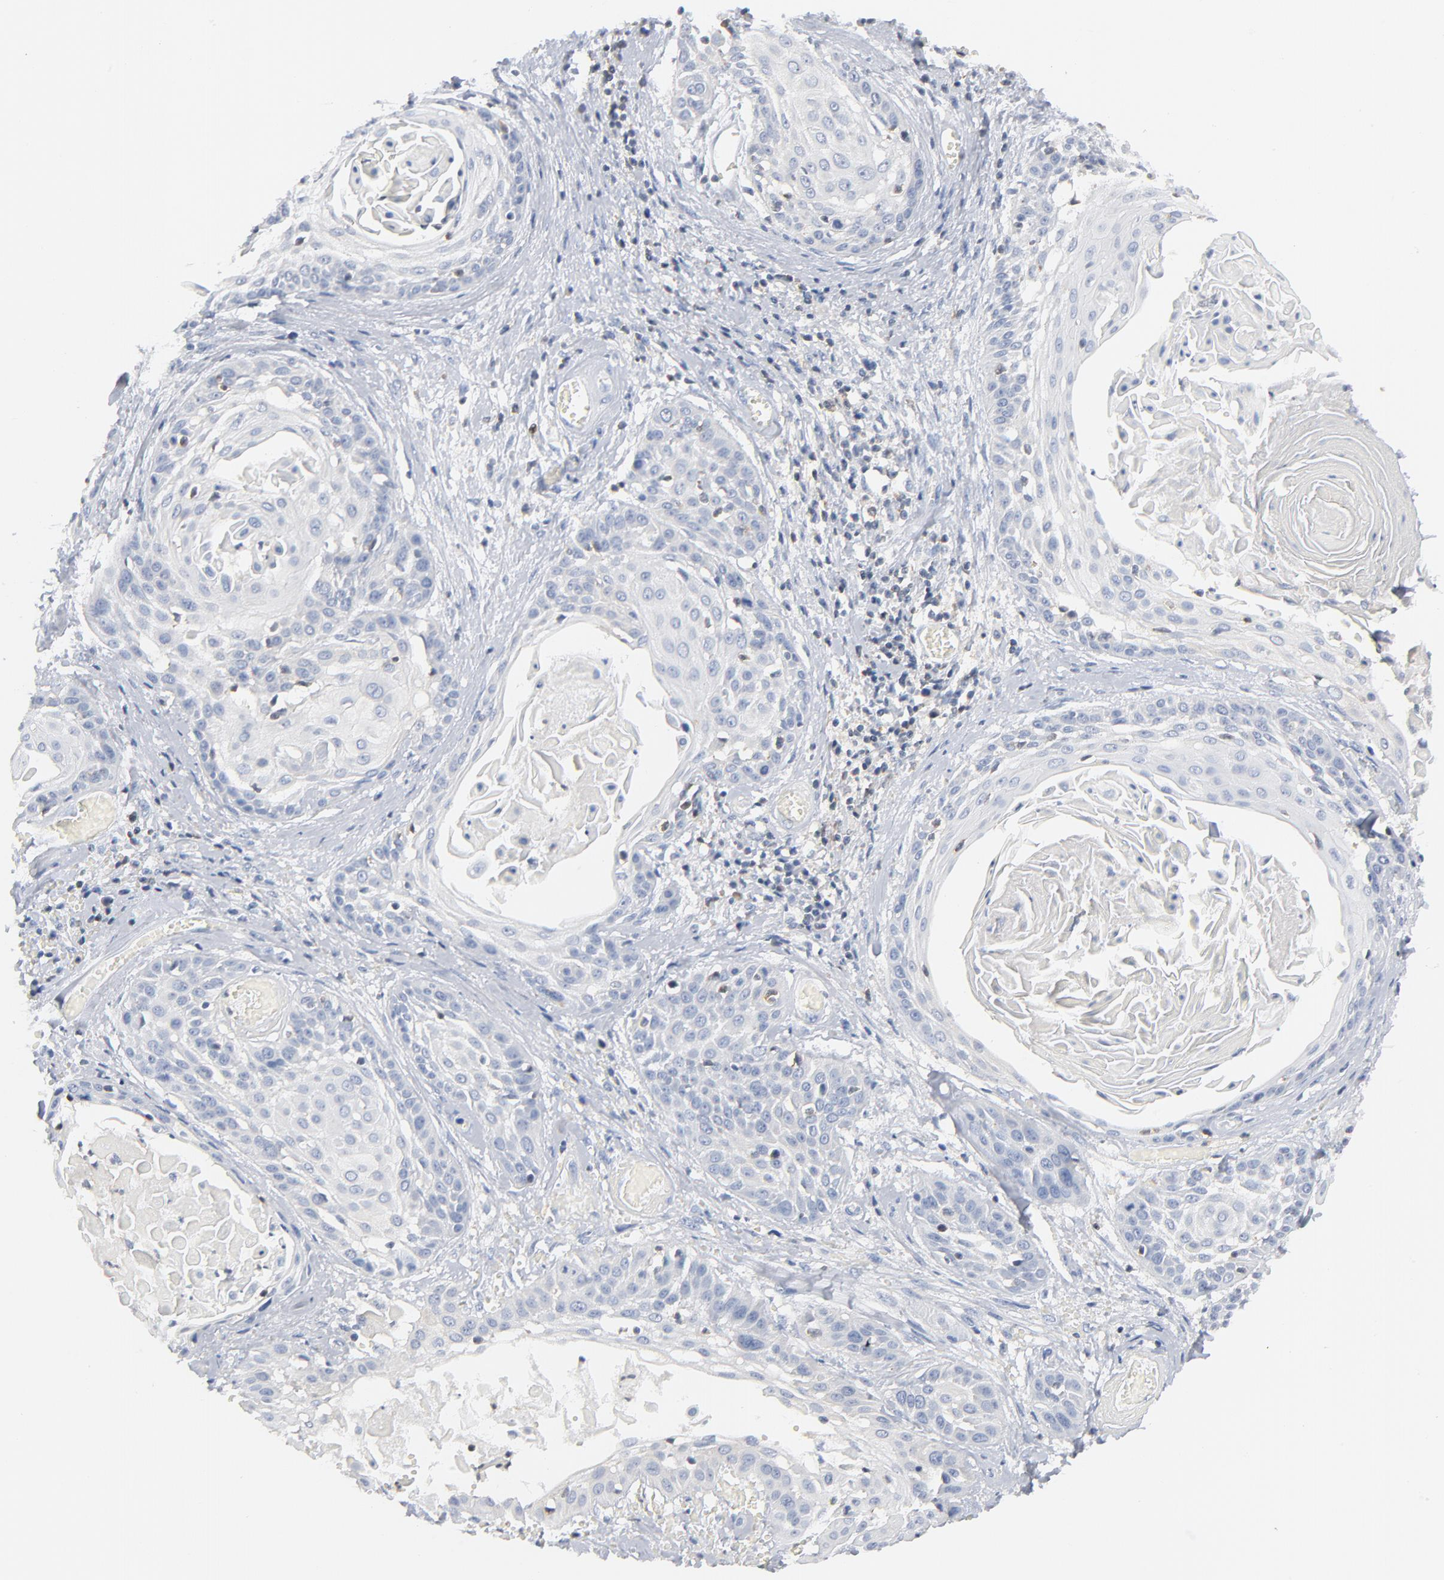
{"staining": {"intensity": "negative", "quantity": "none", "location": "none"}, "tissue": "cervical cancer", "cell_type": "Tumor cells", "image_type": "cancer", "snomed": [{"axis": "morphology", "description": "Squamous cell carcinoma, NOS"}, {"axis": "topography", "description": "Cervix"}], "caption": "The image demonstrates no significant expression in tumor cells of squamous cell carcinoma (cervical). (Brightfield microscopy of DAB (3,3'-diaminobenzidine) immunohistochemistry (IHC) at high magnification).", "gene": "PTK2B", "patient": {"sex": "female", "age": 57}}